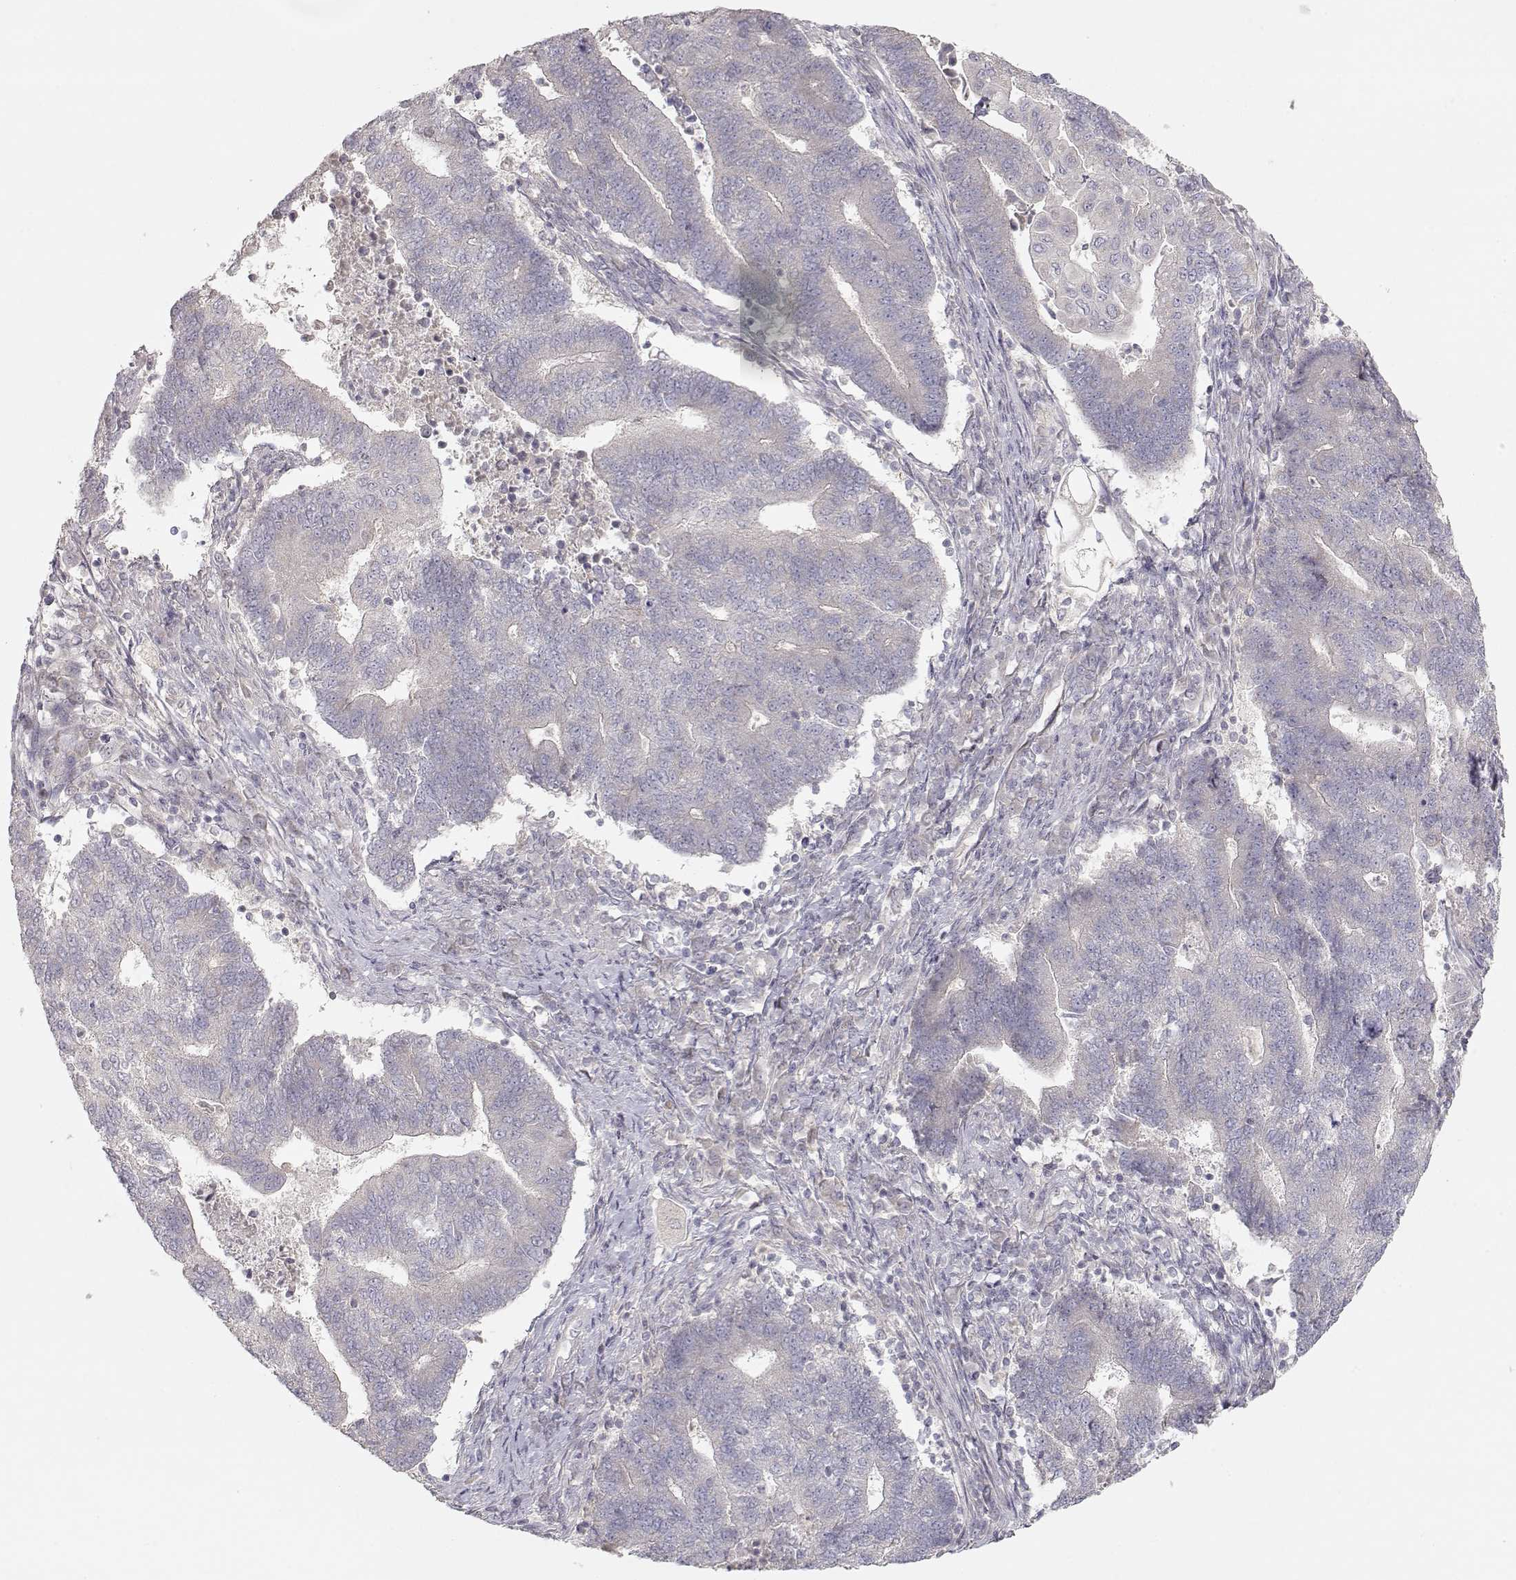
{"staining": {"intensity": "negative", "quantity": "none", "location": "none"}, "tissue": "endometrial cancer", "cell_type": "Tumor cells", "image_type": "cancer", "snomed": [{"axis": "morphology", "description": "Adenocarcinoma, NOS"}, {"axis": "topography", "description": "Uterus"}, {"axis": "topography", "description": "Endometrium"}], "caption": "This is a image of immunohistochemistry staining of endometrial cancer (adenocarcinoma), which shows no positivity in tumor cells.", "gene": "ARHGAP8", "patient": {"sex": "female", "age": 54}}